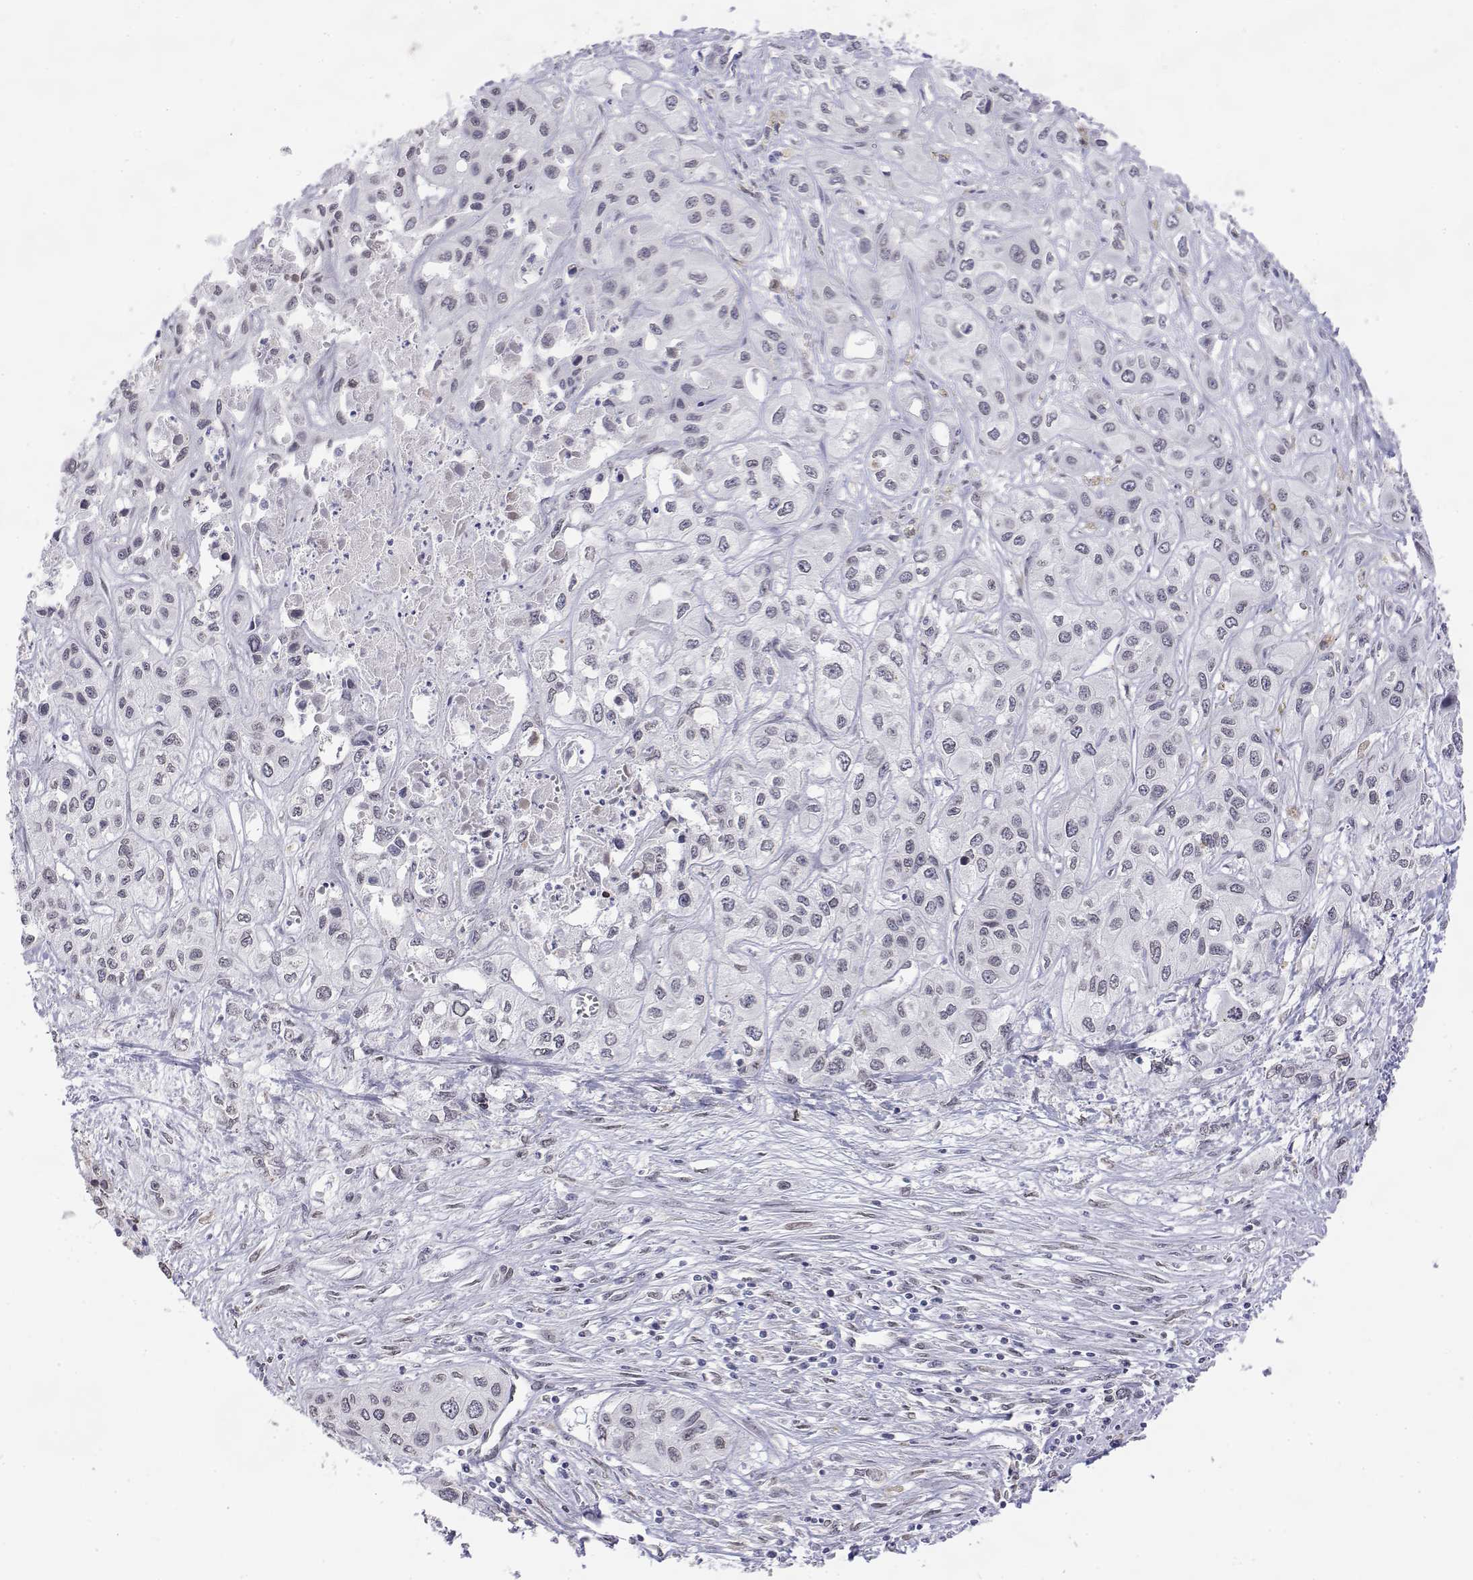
{"staining": {"intensity": "negative", "quantity": "none", "location": "none"}, "tissue": "liver cancer", "cell_type": "Tumor cells", "image_type": "cancer", "snomed": [{"axis": "morphology", "description": "Cholangiocarcinoma"}, {"axis": "topography", "description": "Liver"}], "caption": "Tumor cells show no significant protein expression in cholangiocarcinoma (liver).", "gene": "ZNF532", "patient": {"sex": "female", "age": 66}}